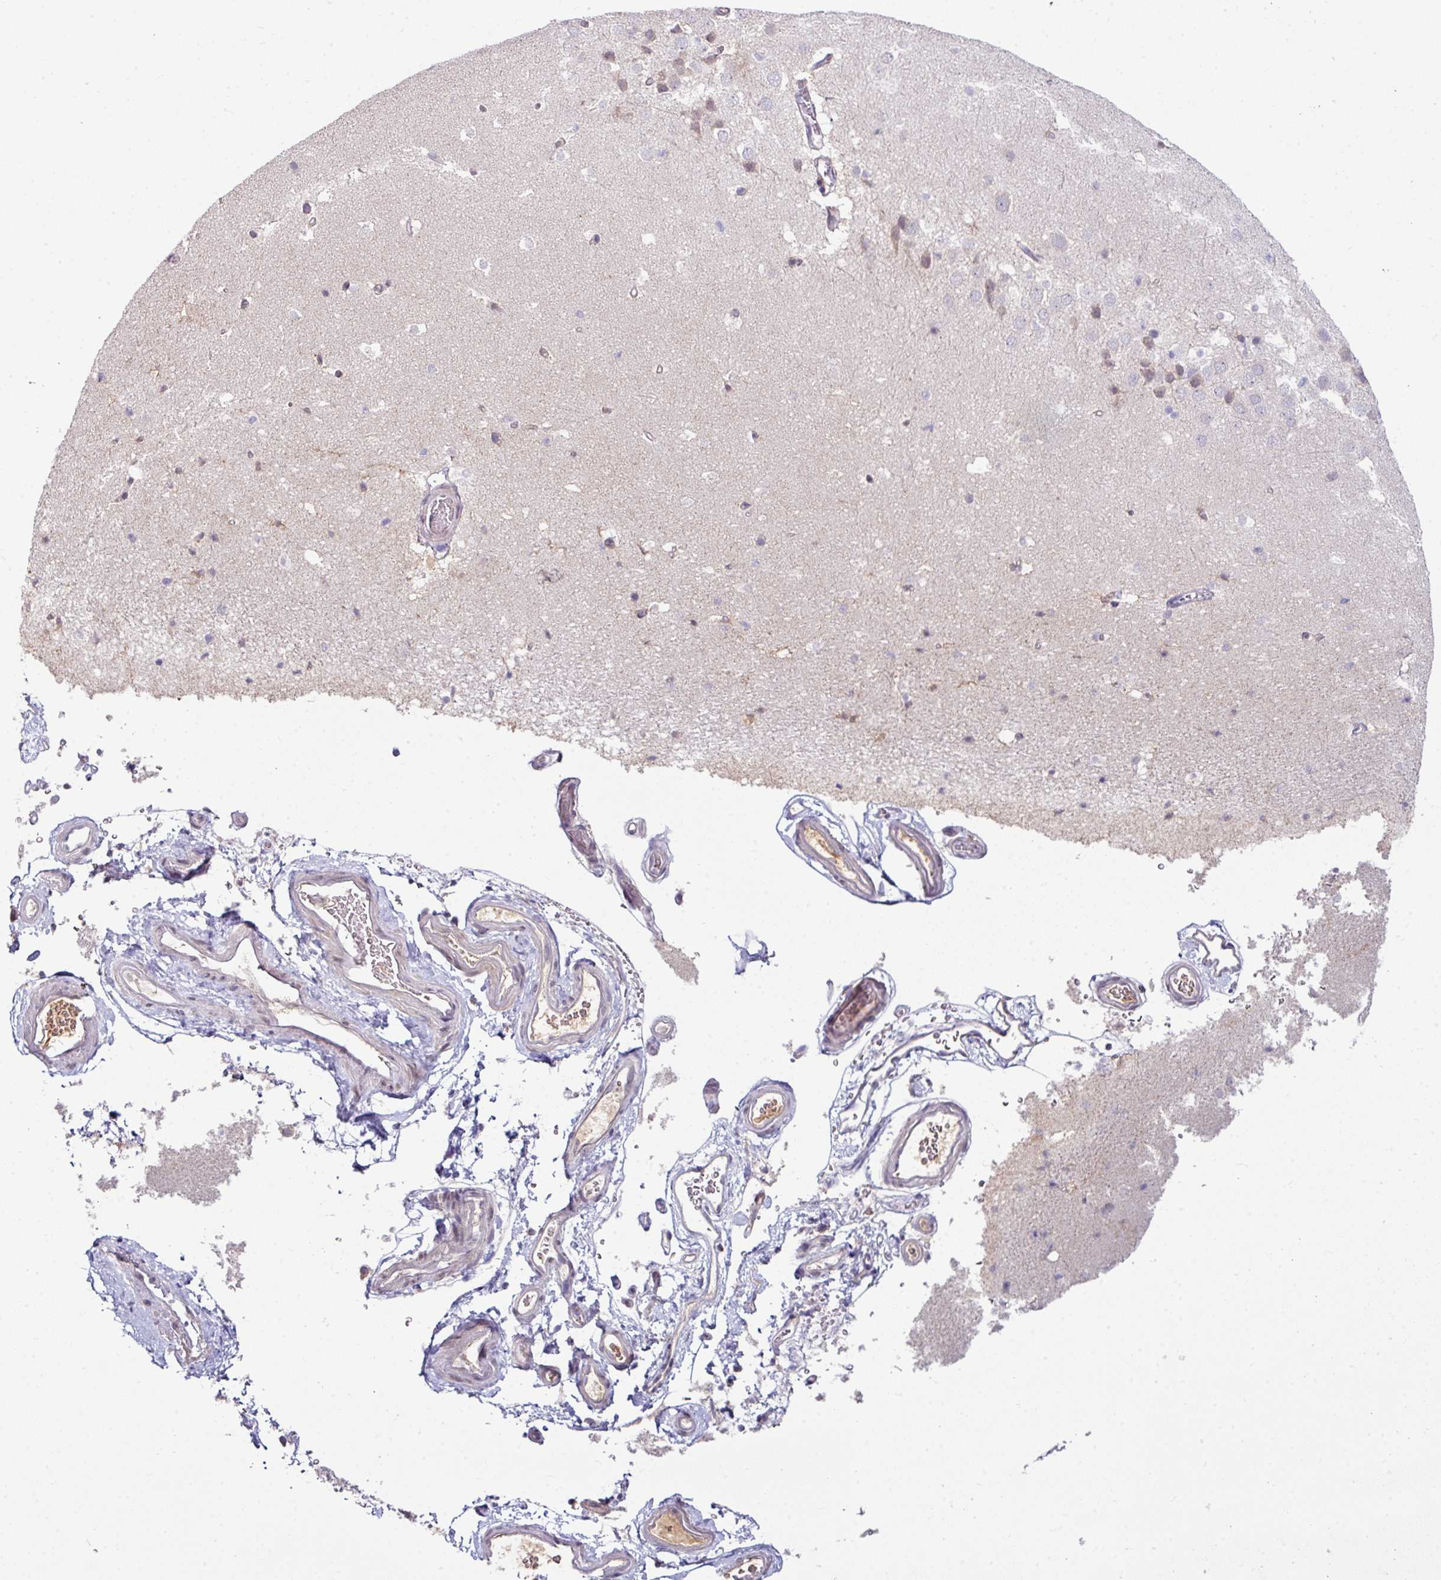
{"staining": {"intensity": "weak", "quantity": "<25%", "location": "cytoplasmic/membranous"}, "tissue": "hippocampus", "cell_type": "Glial cells", "image_type": "normal", "snomed": [{"axis": "morphology", "description": "Normal tissue, NOS"}, {"axis": "topography", "description": "Hippocampus"}], "caption": "Human hippocampus stained for a protein using IHC displays no expression in glial cells.", "gene": "SLAMF6", "patient": {"sex": "male", "age": 37}}